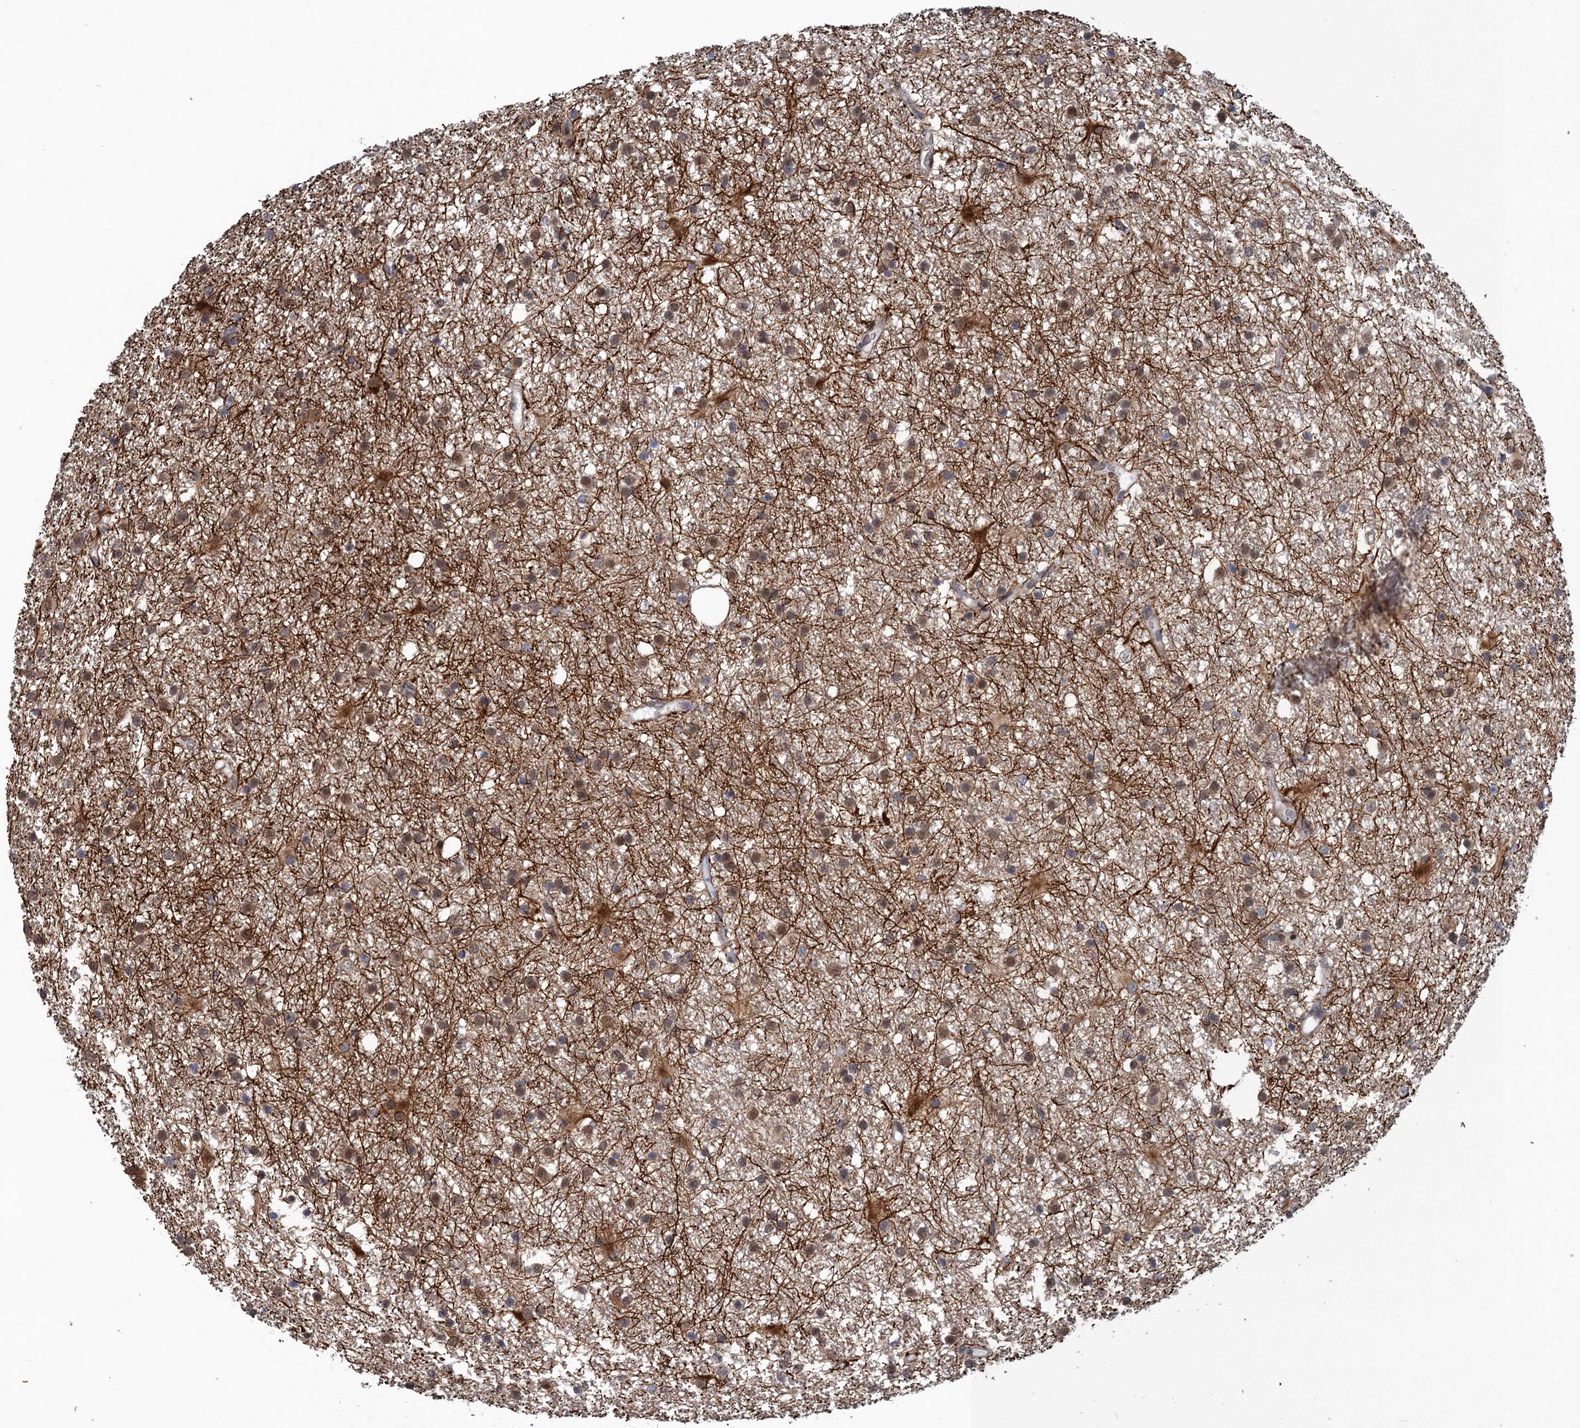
{"staining": {"intensity": "moderate", "quantity": ">75%", "location": "cytoplasmic/membranous,nuclear"}, "tissue": "glioma", "cell_type": "Tumor cells", "image_type": "cancer", "snomed": [{"axis": "morphology", "description": "Glioma, malignant, High grade"}, {"axis": "topography", "description": "Brain"}], "caption": "Moderate cytoplasmic/membranous and nuclear positivity for a protein is seen in approximately >75% of tumor cells of glioma using immunohistochemistry (IHC).", "gene": "SAE1", "patient": {"sex": "male", "age": 77}}